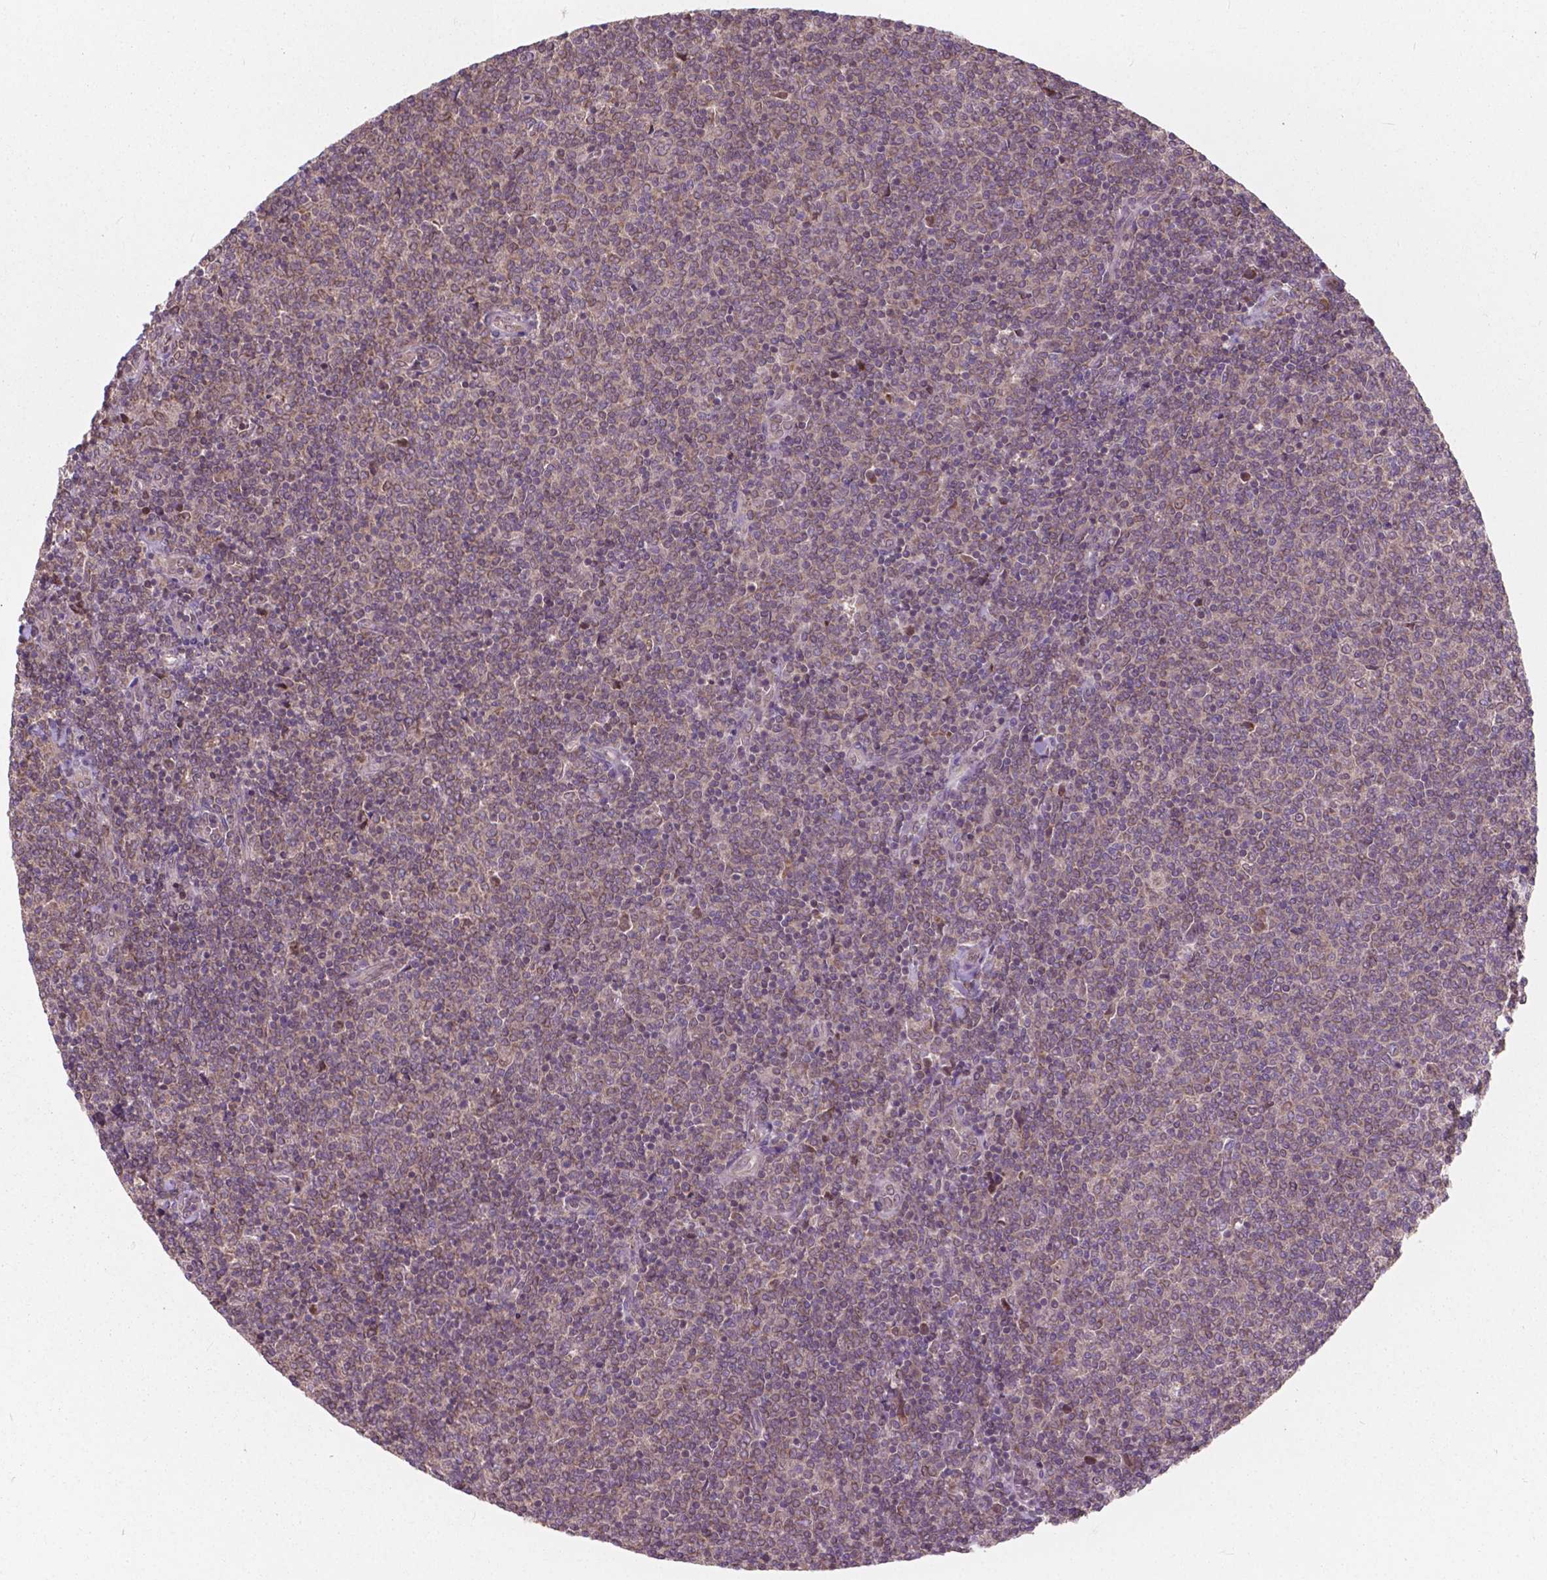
{"staining": {"intensity": "negative", "quantity": "none", "location": "none"}, "tissue": "lymphoma", "cell_type": "Tumor cells", "image_type": "cancer", "snomed": [{"axis": "morphology", "description": "Malignant lymphoma, non-Hodgkin's type, Low grade"}, {"axis": "topography", "description": "Lymph node"}], "caption": "Lymphoma stained for a protein using immunohistochemistry exhibits no positivity tumor cells.", "gene": "MRPL33", "patient": {"sex": "male", "age": 52}}